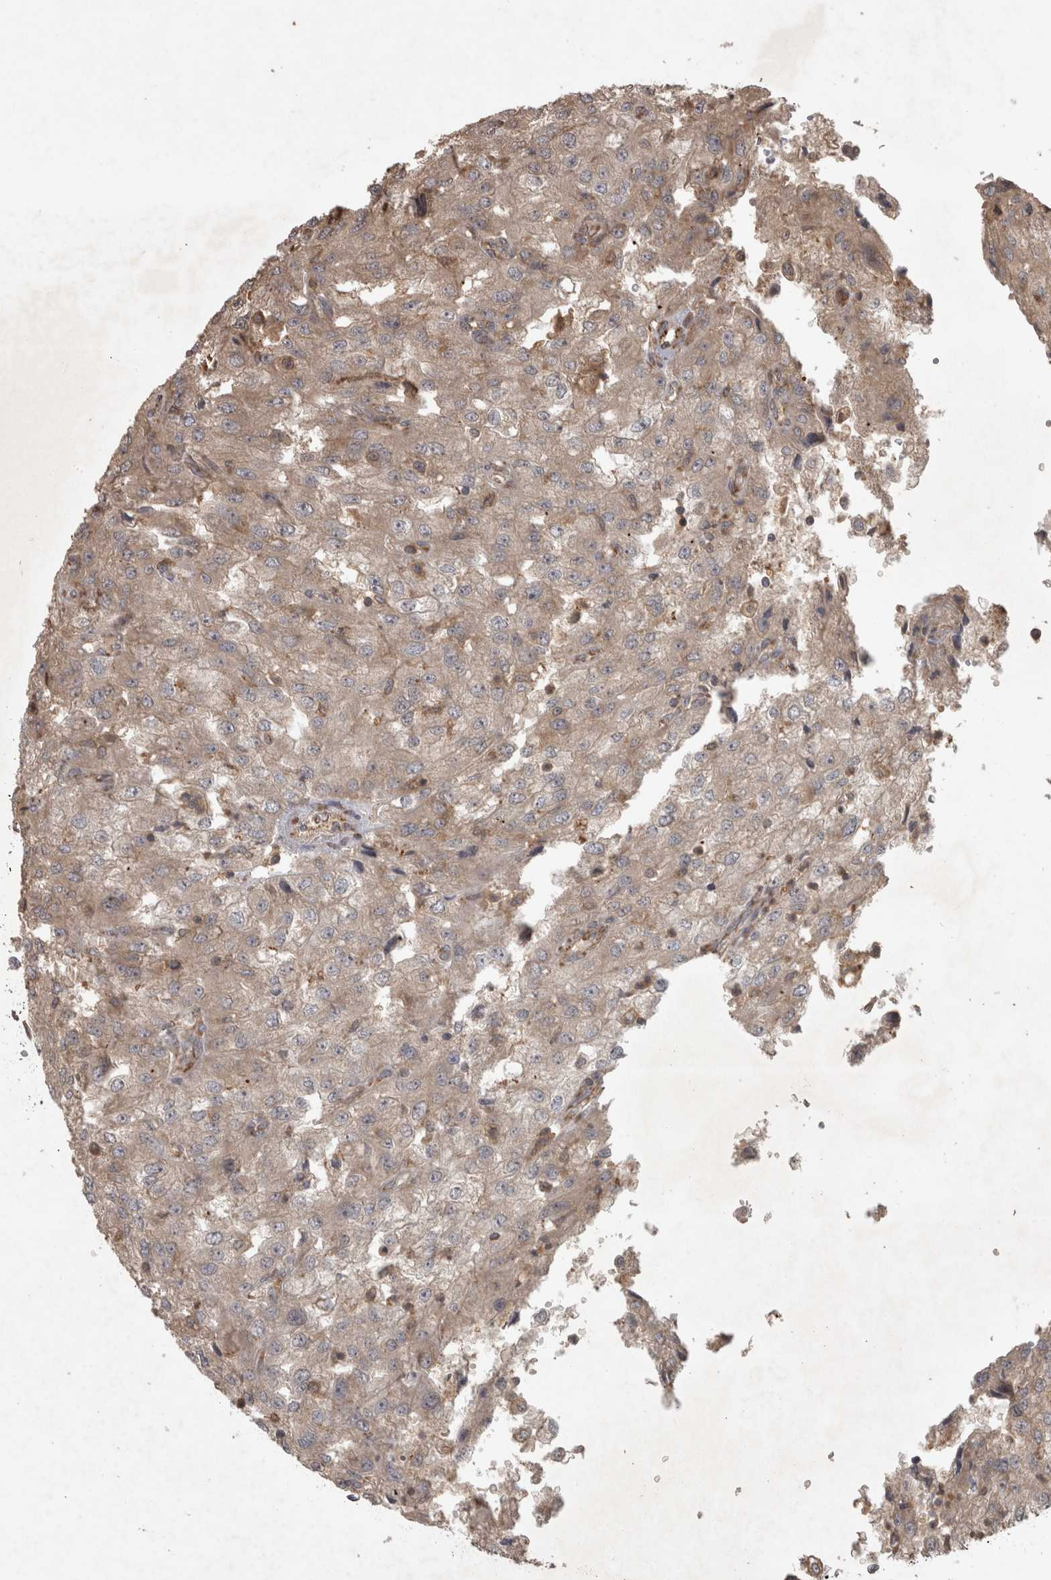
{"staining": {"intensity": "weak", "quantity": ">75%", "location": "cytoplasmic/membranous"}, "tissue": "renal cancer", "cell_type": "Tumor cells", "image_type": "cancer", "snomed": [{"axis": "morphology", "description": "Adenocarcinoma, NOS"}, {"axis": "topography", "description": "Kidney"}], "caption": "Immunohistochemistry (IHC) histopathology image of human renal adenocarcinoma stained for a protein (brown), which displays low levels of weak cytoplasmic/membranous expression in approximately >75% of tumor cells.", "gene": "MICU3", "patient": {"sex": "female", "age": 54}}